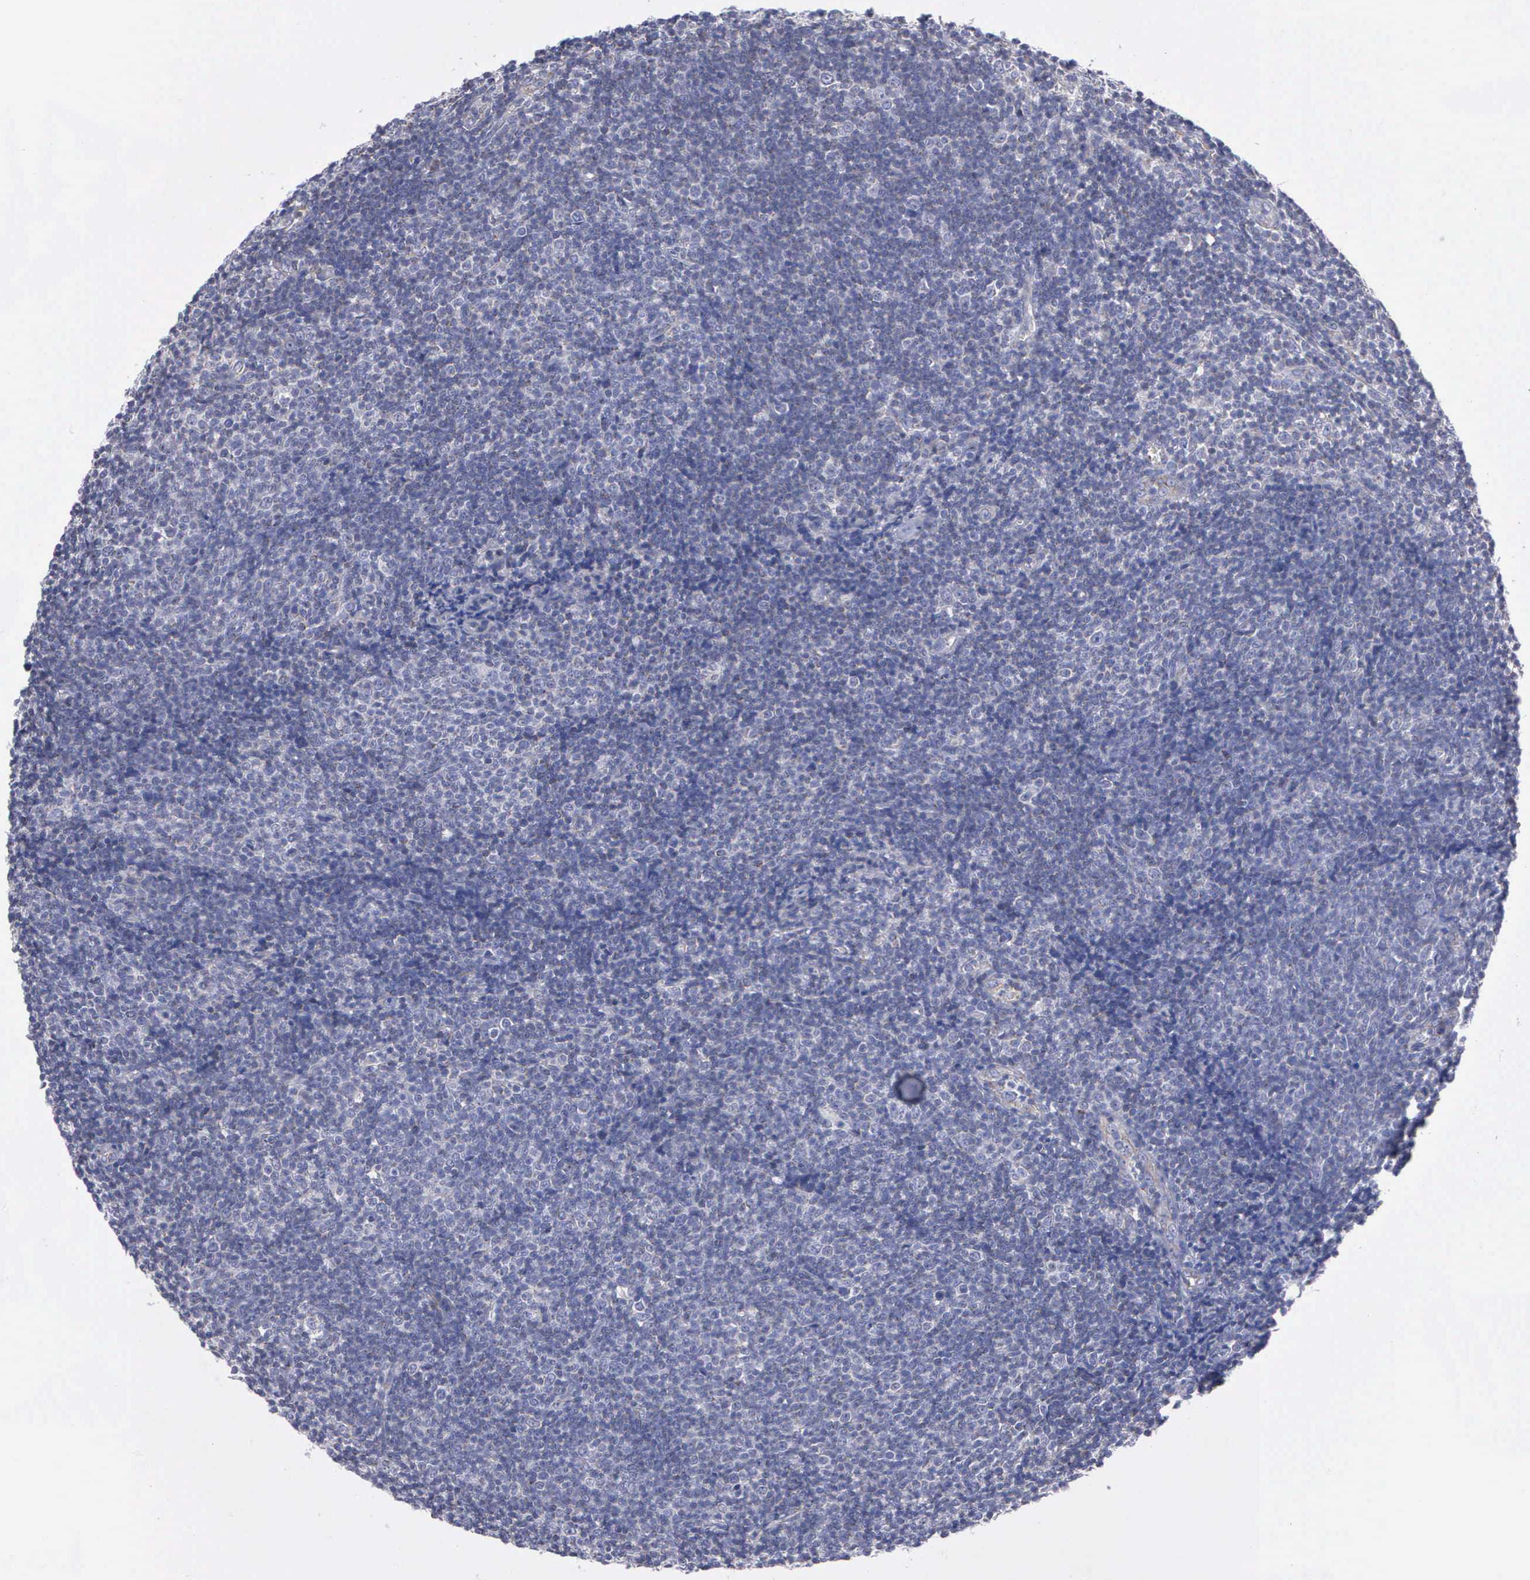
{"staining": {"intensity": "negative", "quantity": "none", "location": "none"}, "tissue": "lymphoma", "cell_type": "Tumor cells", "image_type": "cancer", "snomed": [{"axis": "morphology", "description": "Malignant lymphoma, non-Hodgkin's type, Low grade"}, {"axis": "topography", "description": "Lymph node"}], "caption": "Immunohistochemistry histopathology image of neoplastic tissue: low-grade malignant lymphoma, non-Hodgkin's type stained with DAB (3,3'-diaminobenzidine) reveals no significant protein positivity in tumor cells. (Brightfield microscopy of DAB (3,3'-diaminobenzidine) immunohistochemistry (IHC) at high magnification).", "gene": "APOOL", "patient": {"sex": "male", "age": 49}}